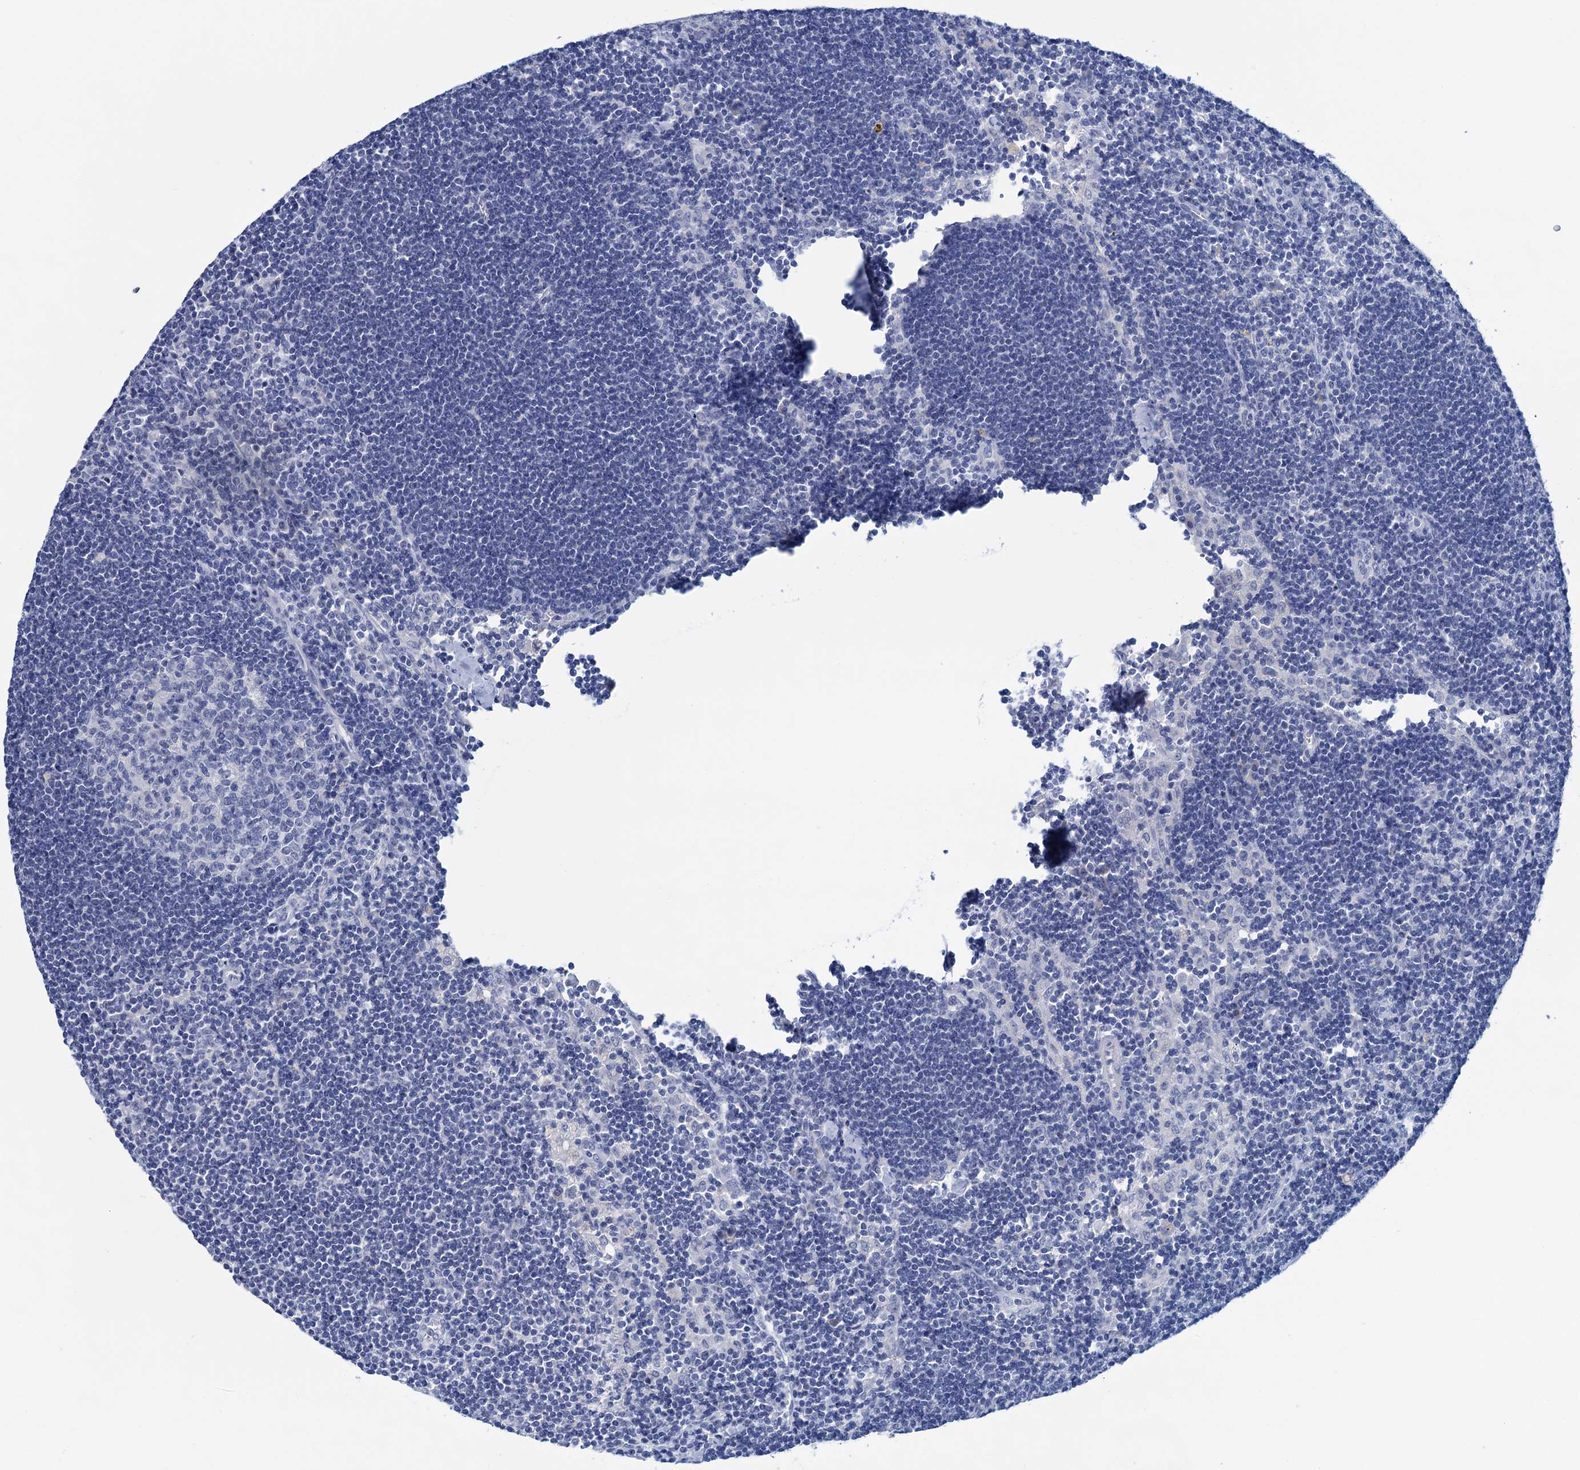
{"staining": {"intensity": "negative", "quantity": "none", "location": "none"}, "tissue": "lymph node", "cell_type": "Germinal center cells", "image_type": "normal", "snomed": [{"axis": "morphology", "description": "Normal tissue, NOS"}, {"axis": "topography", "description": "Lymph node"}], "caption": "Immunohistochemistry of unremarkable lymph node displays no positivity in germinal center cells.", "gene": "MYOZ3", "patient": {"sex": "male", "age": 24}}